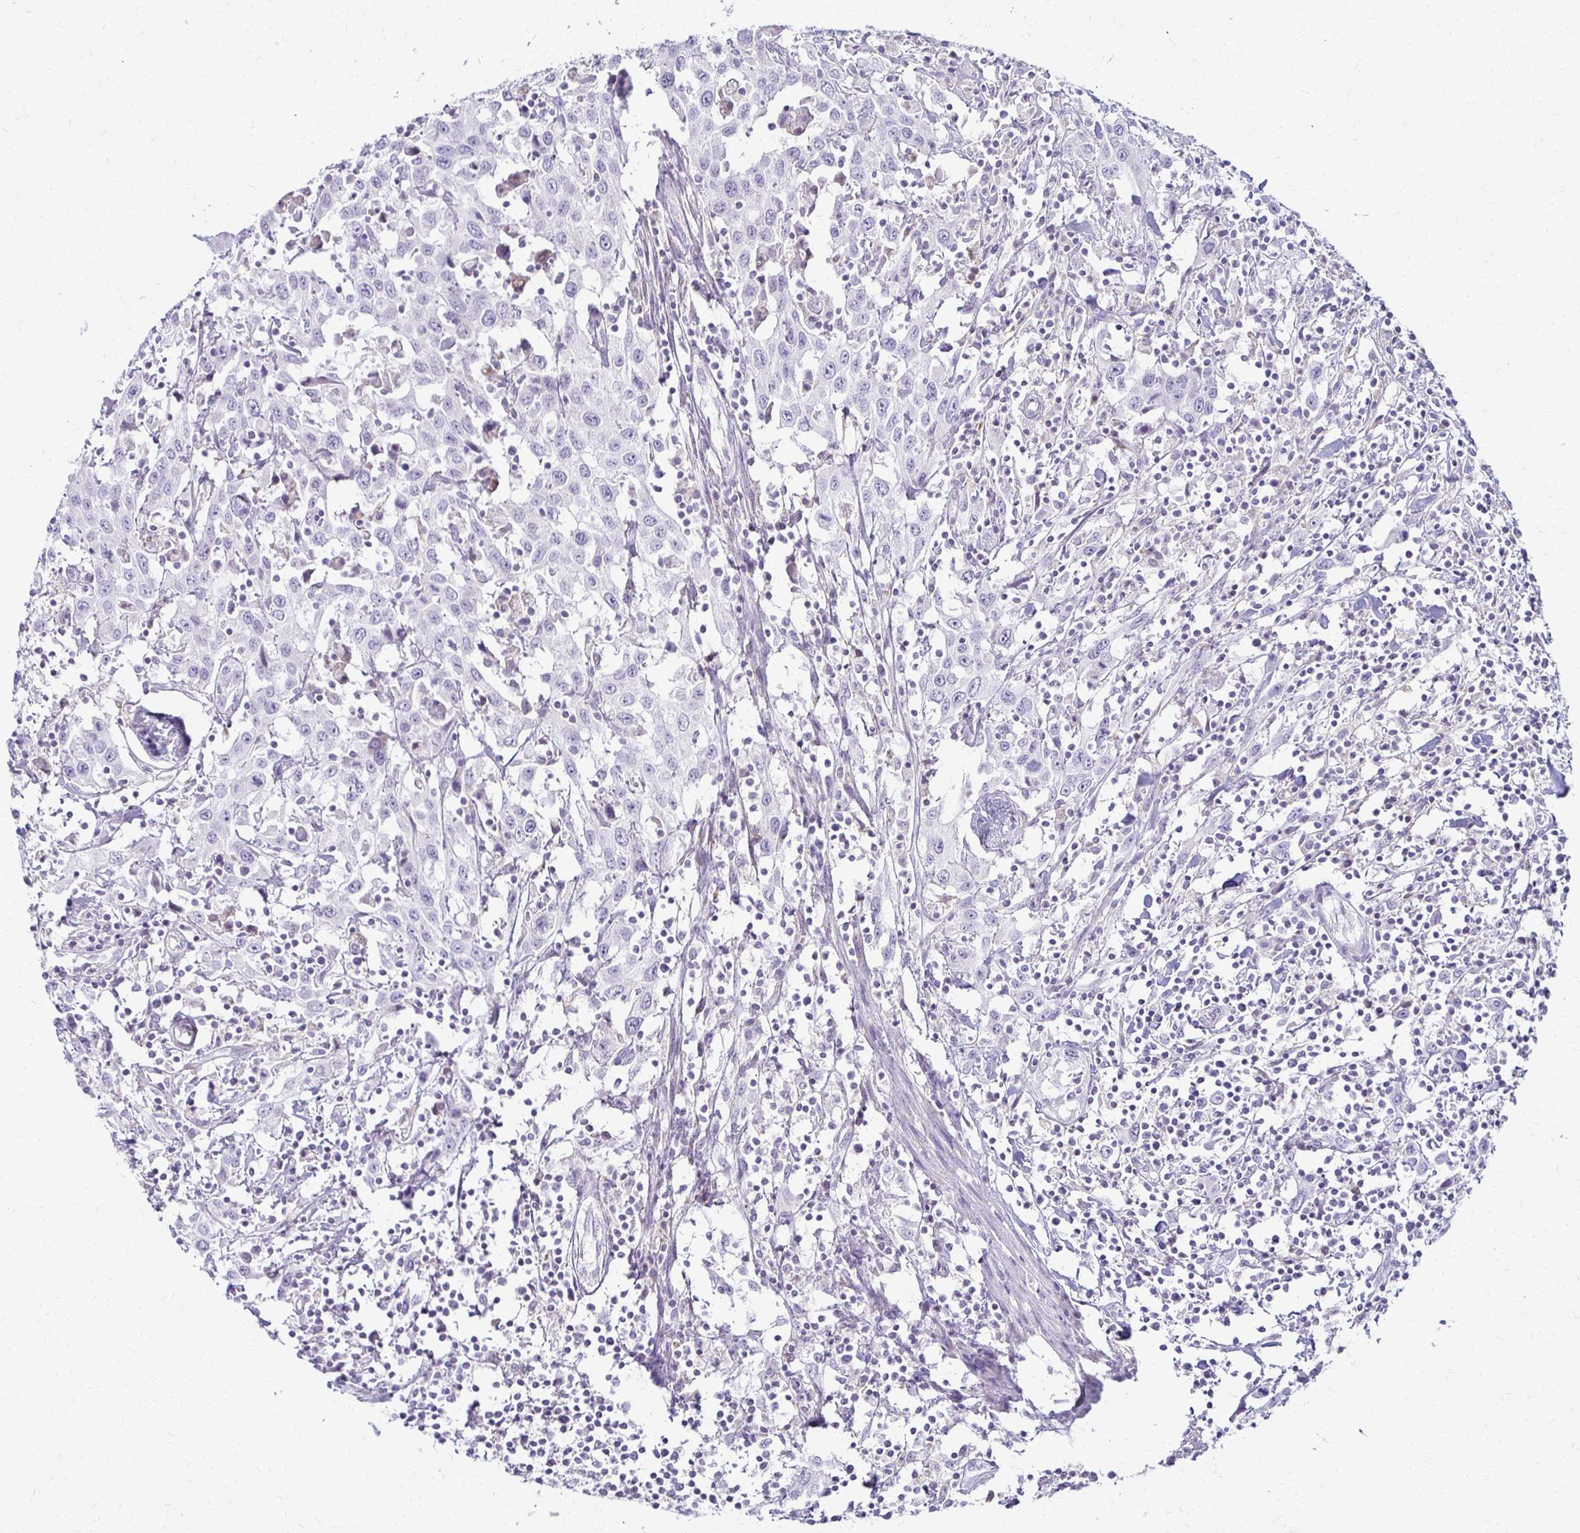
{"staining": {"intensity": "negative", "quantity": "none", "location": "none"}, "tissue": "urothelial cancer", "cell_type": "Tumor cells", "image_type": "cancer", "snomed": [{"axis": "morphology", "description": "Urothelial carcinoma, High grade"}, {"axis": "topography", "description": "Urinary bladder"}], "caption": "Human urothelial cancer stained for a protein using IHC displays no positivity in tumor cells.", "gene": "FCGR2B", "patient": {"sex": "male", "age": 61}}